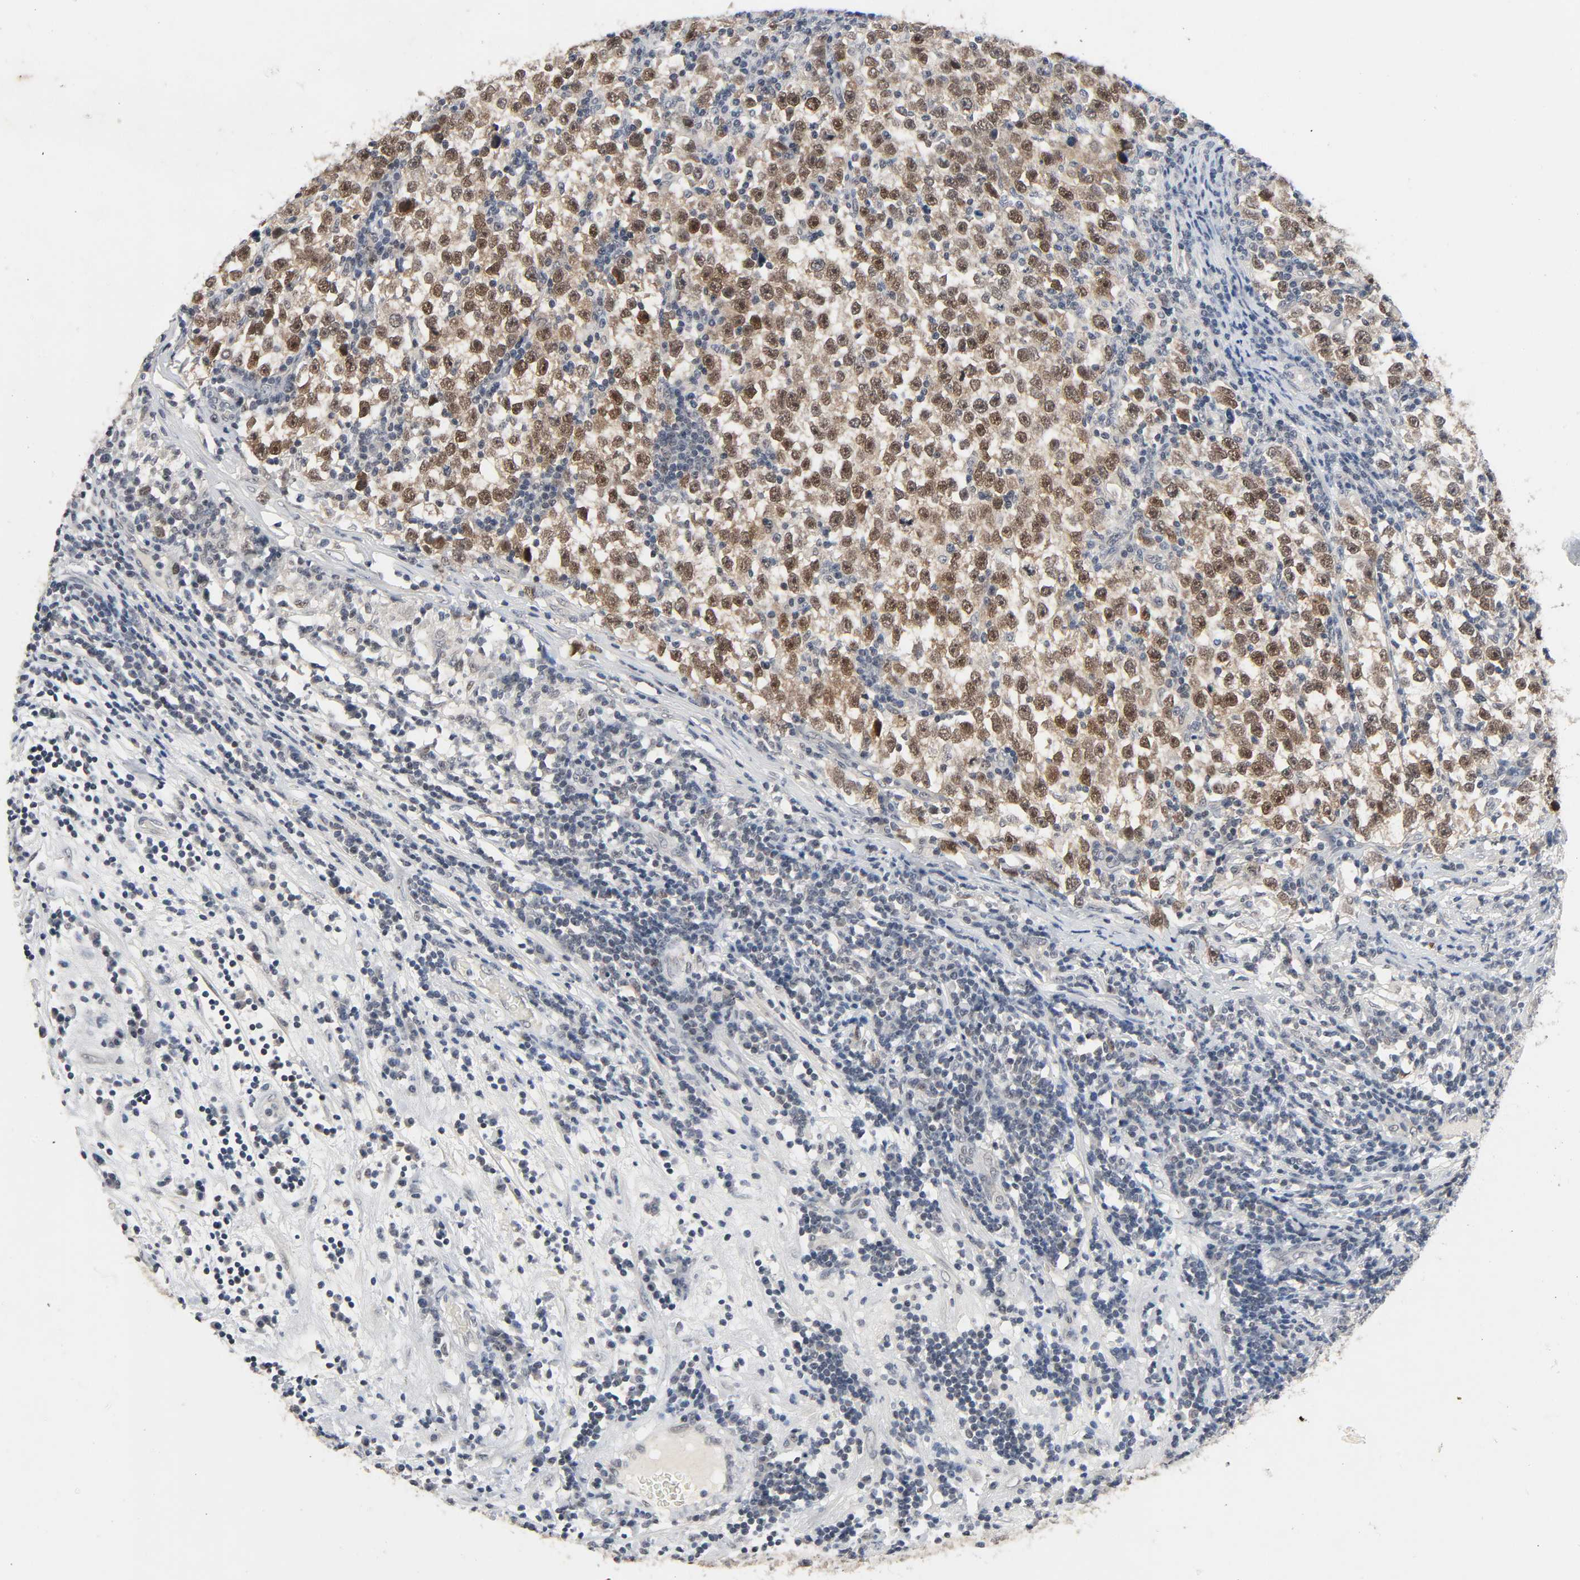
{"staining": {"intensity": "moderate", "quantity": ">75%", "location": "cytoplasmic/membranous,nuclear"}, "tissue": "testis cancer", "cell_type": "Tumor cells", "image_type": "cancer", "snomed": [{"axis": "morphology", "description": "Seminoma, NOS"}, {"axis": "topography", "description": "Testis"}], "caption": "A micrograph of testis seminoma stained for a protein demonstrates moderate cytoplasmic/membranous and nuclear brown staining in tumor cells.", "gene": "MAPKAPK5", "patient": {"sex": "male", "age": 43}}